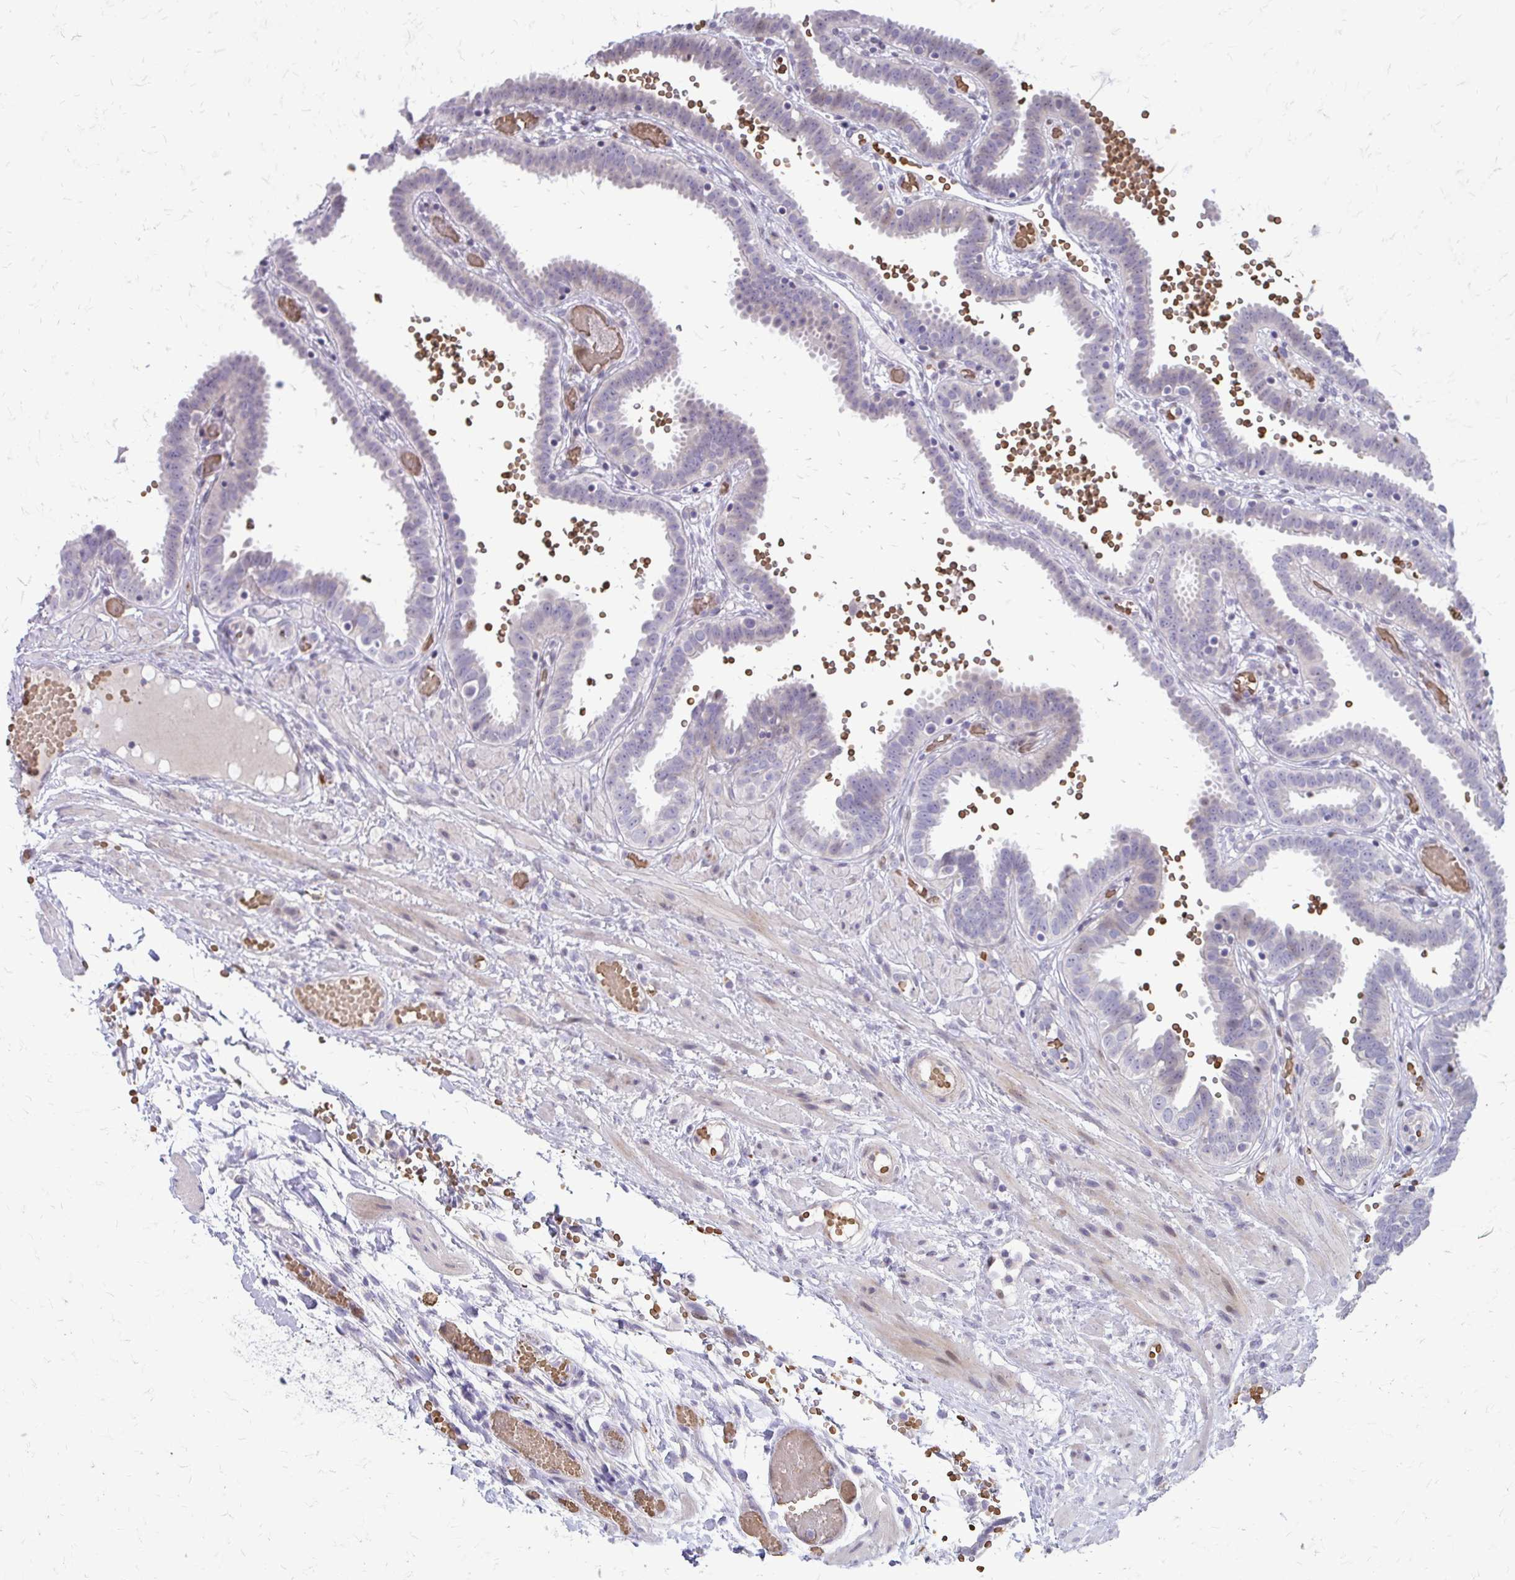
{"staining": {"intensity": "negative", "quantity": "none", "location": "none"}, "tissue": "fallopian tube", "cell_type": "Glandular cells", "image_type": "normal", "snomed": [{"axis": "morphology", "description": "Normal tissue, NOS"}, {"axis": "topography", "description": "Fallopian tube"}], "caption": "IHC of normal fallopian tube reveals no expression in glandular cells.", "gene": "FUNDC2", "patient": {"sex": "female", "age": 37}}